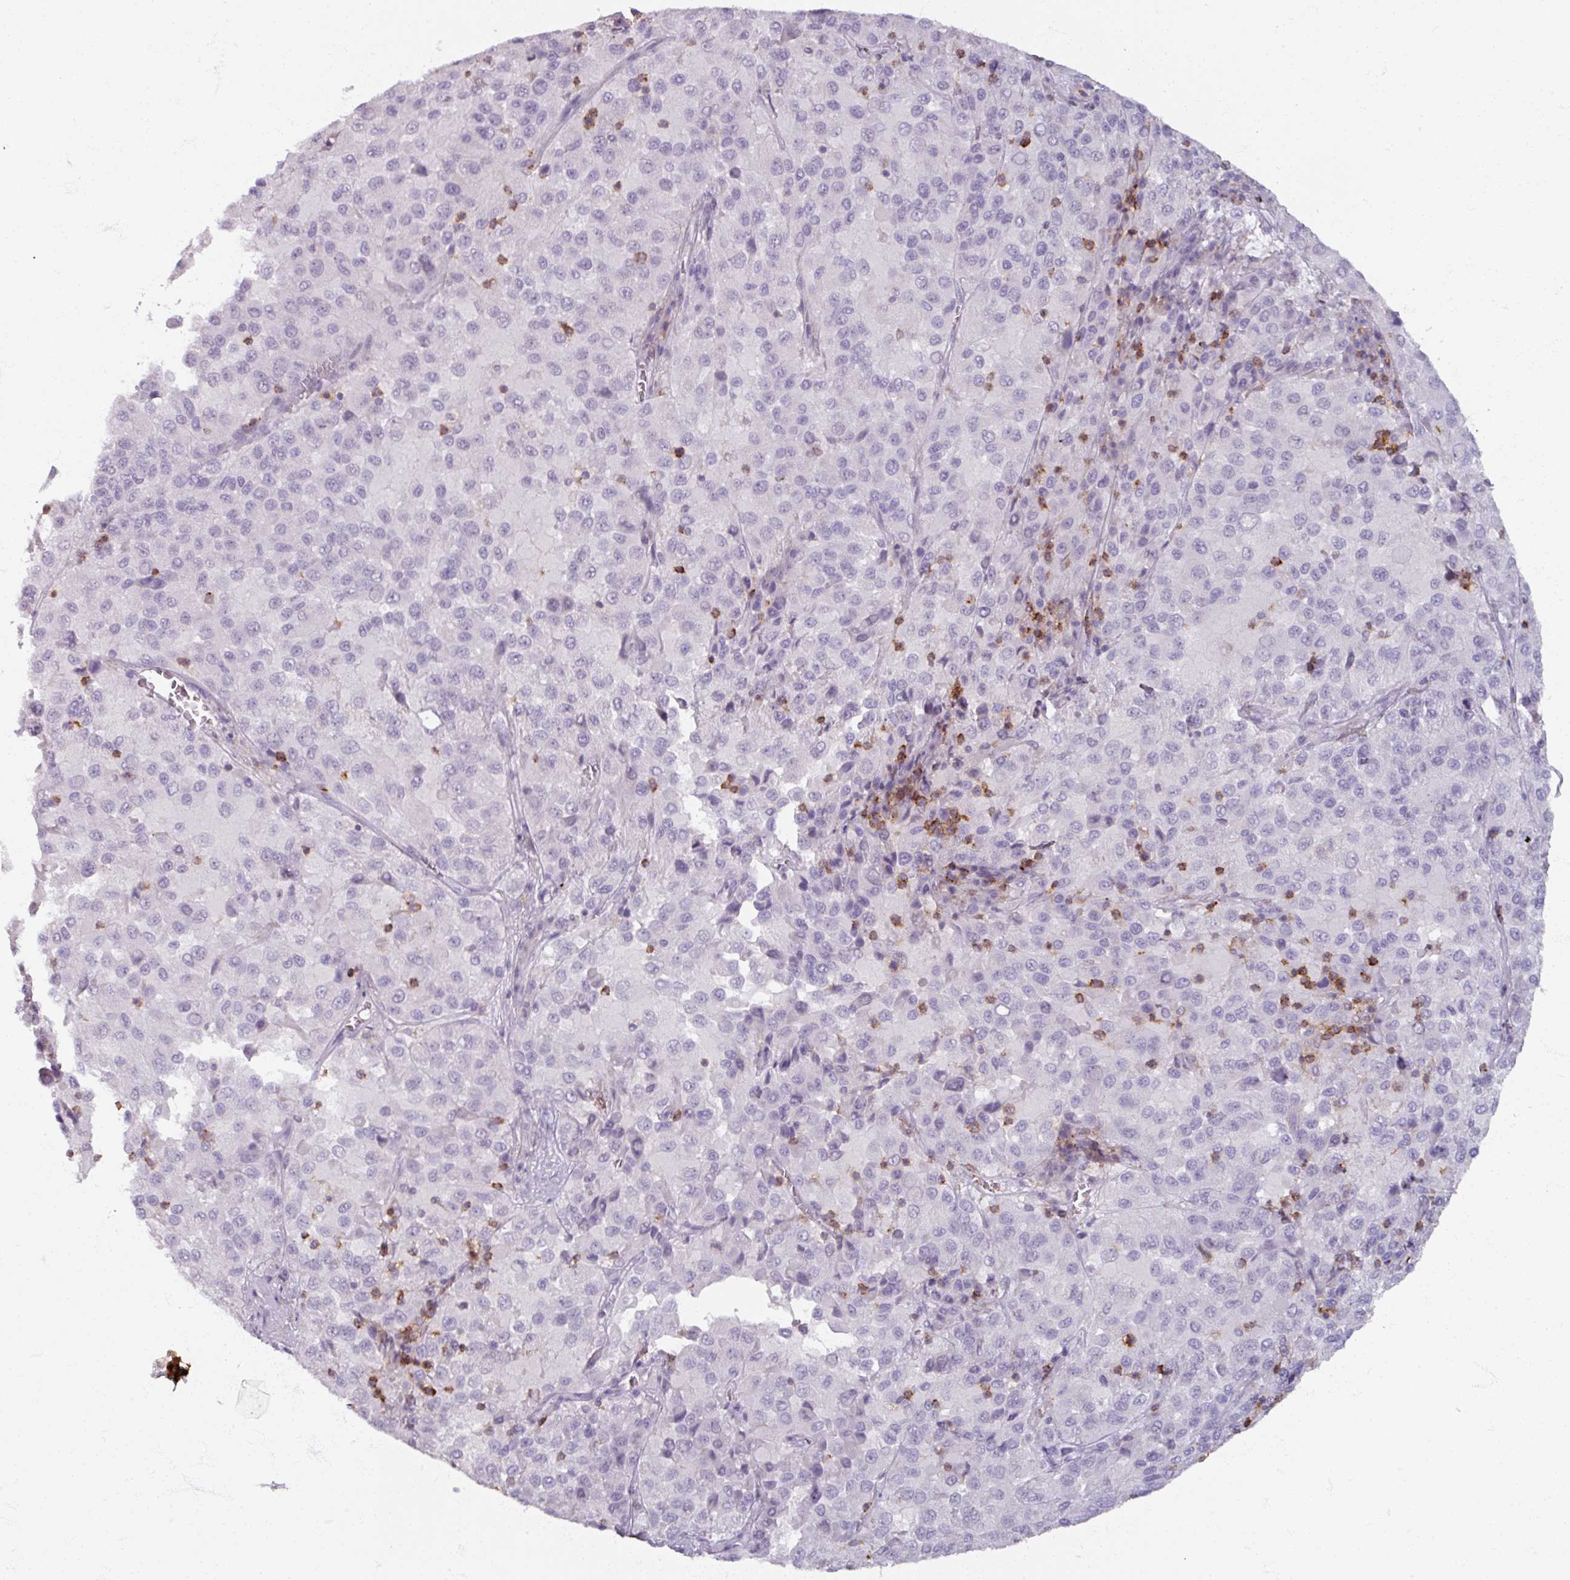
{"staining": {"intensity": "negative", "quantity": "none", "location": "none"}, "tissue": "melanoma", "cell_type": "Tumor cells", "image_type": "cancer", "snomed": [{"axis": "morphology", "description": "Malignant melanoma, Metastatic site"}, {"axis": "topography", "description": "Lung"}], "caption": "Tumor cells are negative for brown protein staining in melanoma. The staining was performed using DAB to visualize the protein expression in brown, while the nuclei were stained in blue with hematoxylin (Magnification: 20x).", "gene": "PTPRC", "patient": {"sex": "male", "age": 64}}